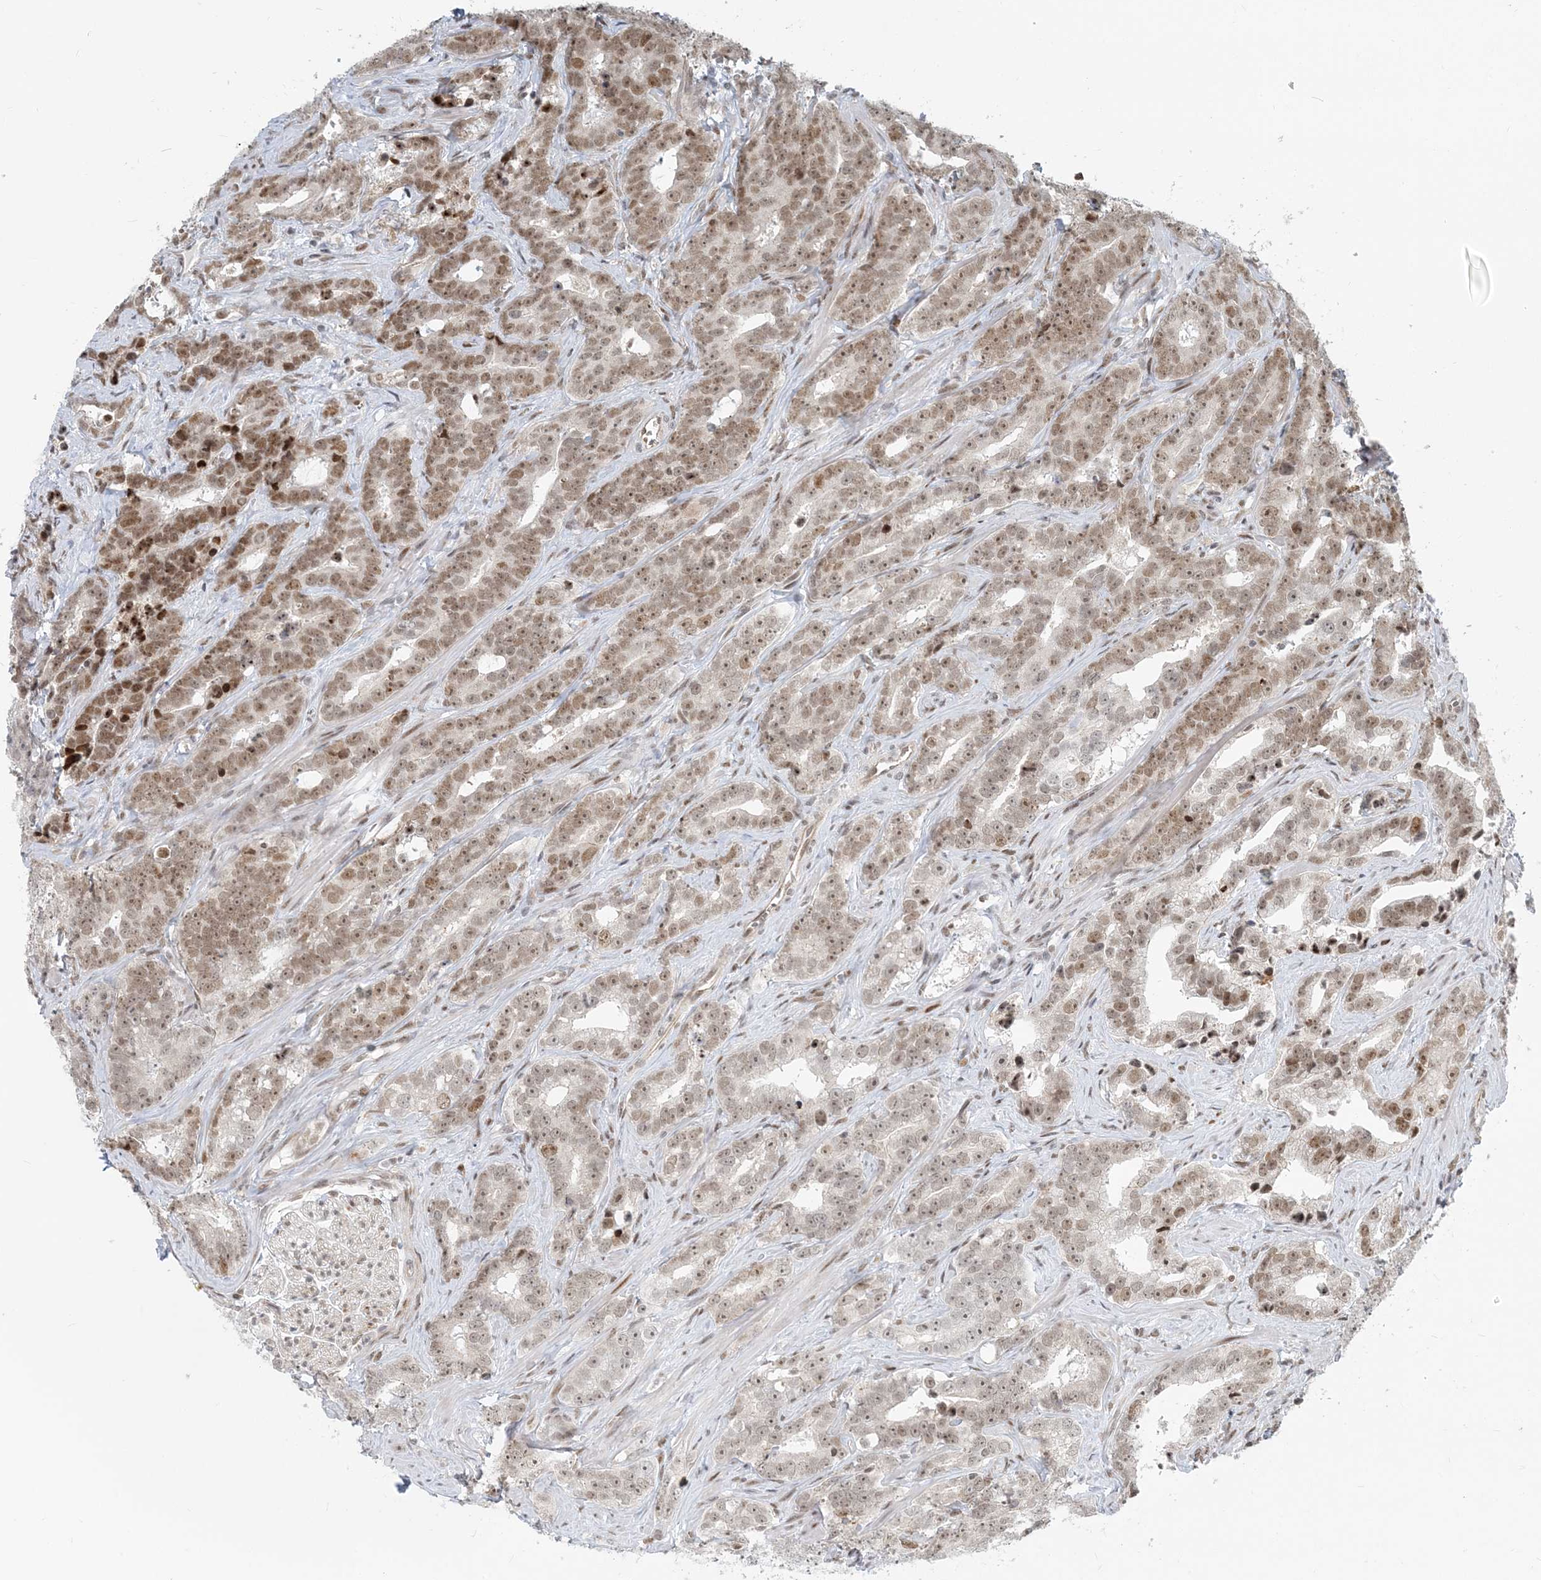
{"staining": {"intensity": "moderate", "quantity": "25%-75%", "location": "nuclear"}, "tissue": "prostate cancer", "cell_type": "Tumor cells", "image_type": "cancer", "snomed": [{"axis": "morphology", "description": "Adenocarcinoma, High grade"}, {"axis": "topography", "description": "Prostate"}], "caption": "Tumor cells demonstrate medium levels of moderate nuclear expression in about 25%-75% of cells in prostate cancer. The staining is performed using DAB brown chromogen to label protein expression. The nuclei are counter-stained blue using hematoxylin.", "gene": "BAZ1B", "patient": {"sex": "male", "age": 62}}